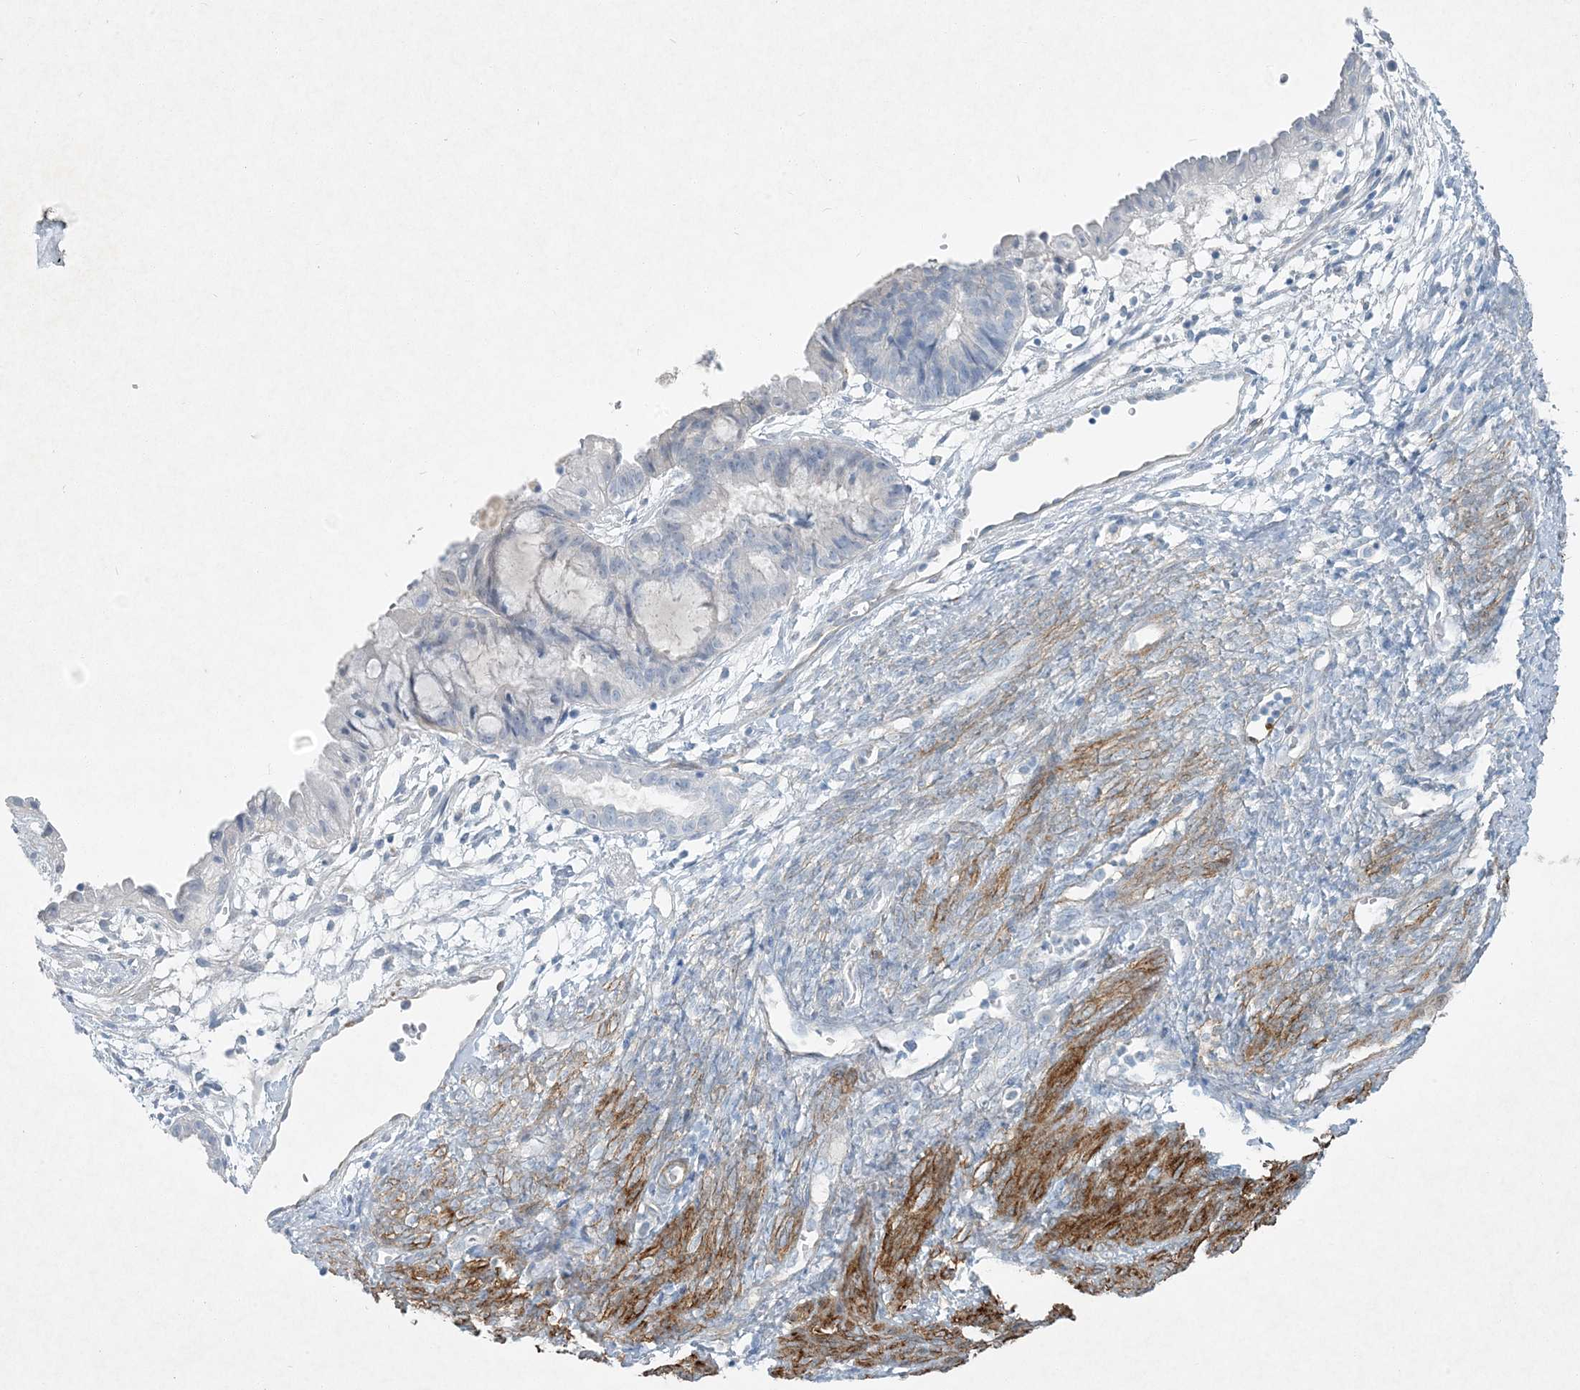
{"staining": {"intensity": "negative", "quantity": "none", "location": "none"}, "tissue": "cervical cancer", "cell_type": "Tumor cells", "image_type": "cancer", "snomed": [{"axis": "morphology", "description": "Normal tissue, NOS"}, {"axis": "morphology", "description": "Adenocarcinoma, NOS"}, {"axis": "topography", "description": "Cervix"}, {"axis": "topography", "description": "Endometrium"}], "caption": "Cervical cancer stained for a protein using immunohistochemistry (IHC) reveals no staining tumor cells.", "gene": "PGM5", "patient": {"sex": "female", "age": 86}}